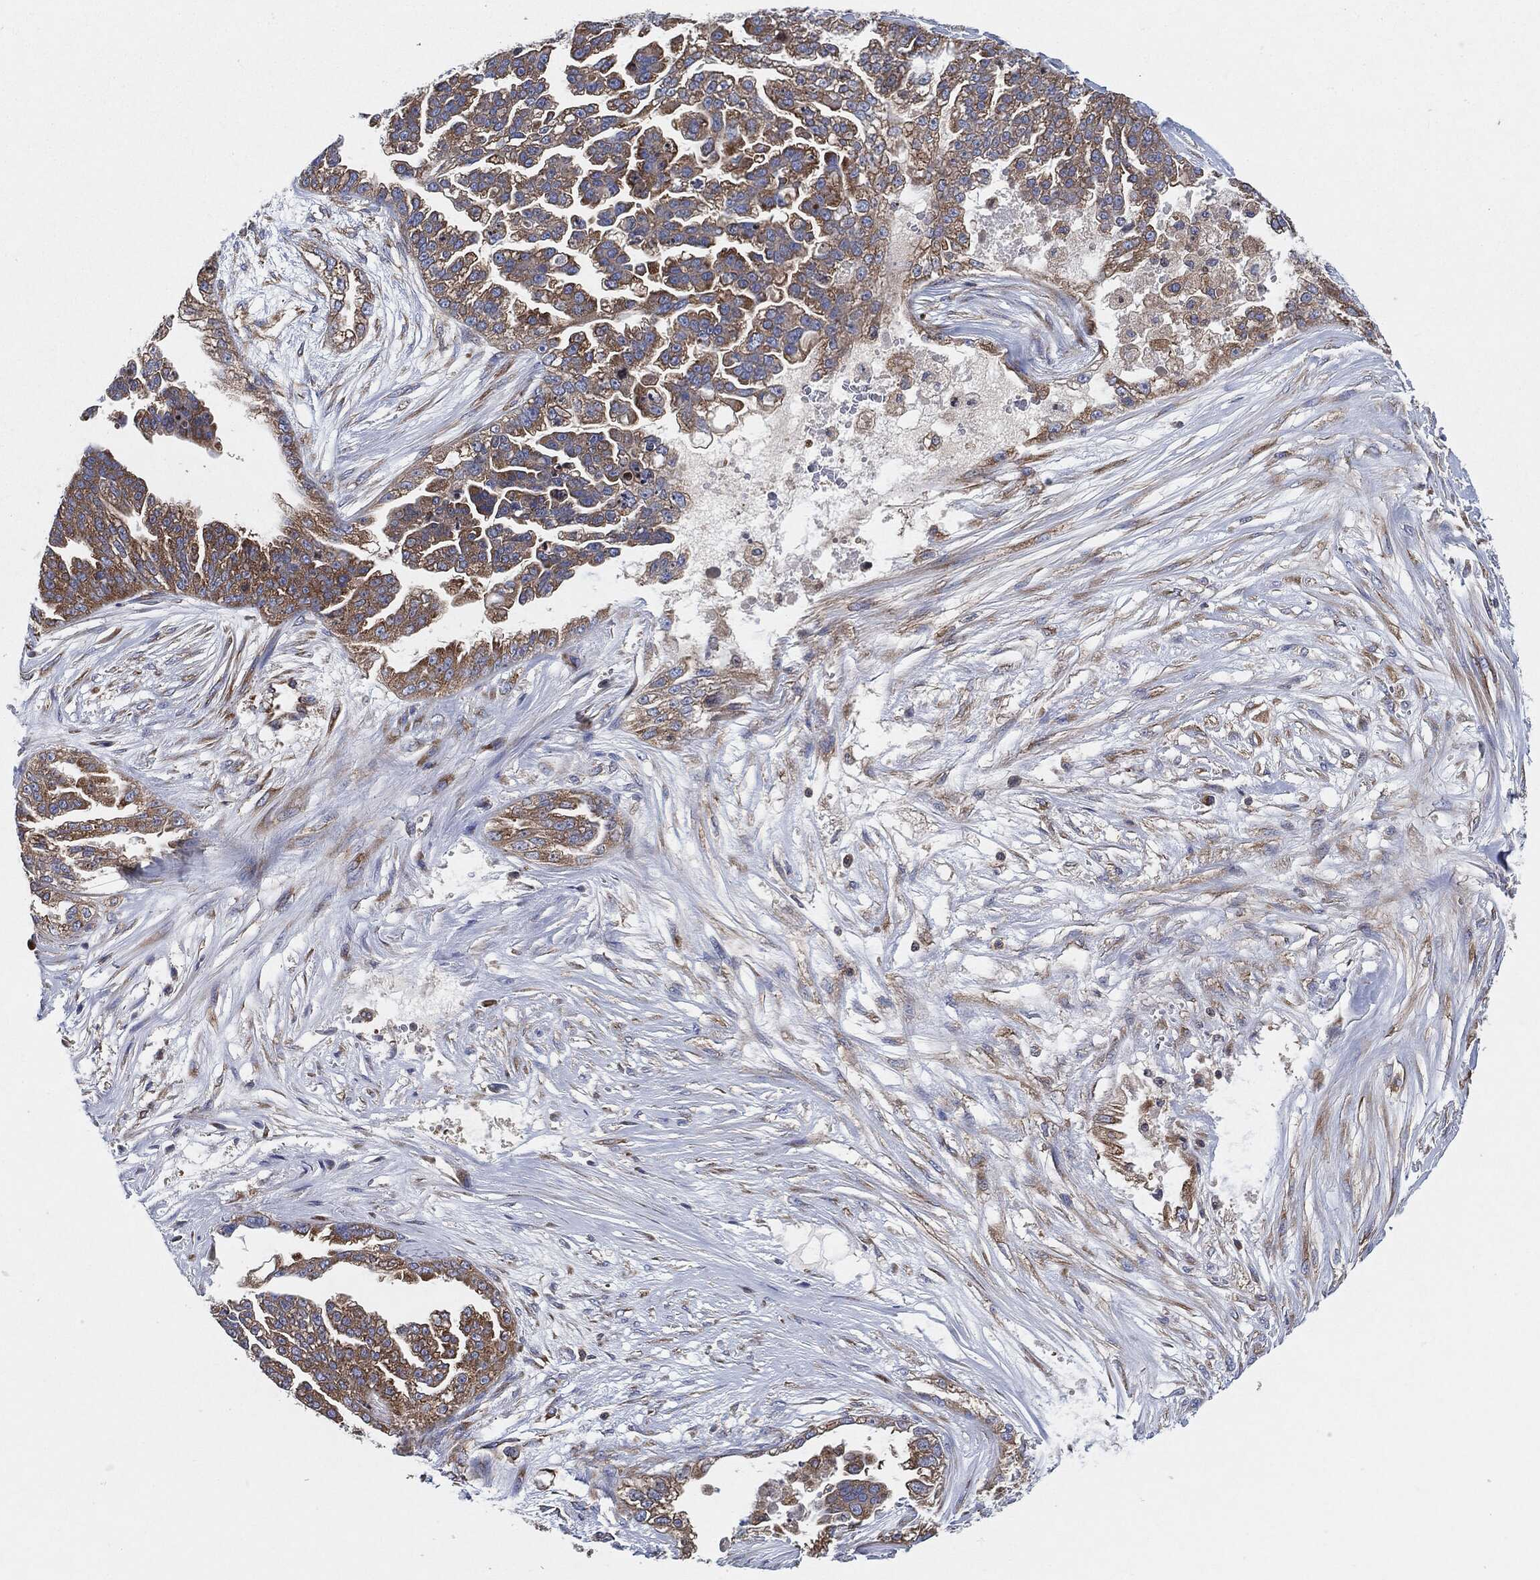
{"staining": {"intensity": "weak", "quantity": "25%-75%", "location": "cytoplasmic/membranous"}, "tissue": "ovarian cancer", "cell_type": "Tumor cells", "image_type": "cancer", "snomed": [{"axis": "morphology", "description": "Cystadenocarcinoma, serous, NOS"}, {"axis": "topography", "description": "Ovary"}], "caption": "Immunohistochemistry staining of ovarian cancer (serous cystadenocarcinoma), which shows low levels of weak cytoplasmic/membranous expression in about 25%-75% of tumor cells indicating weak cytoplasmic/membranous protein staining. The staining was performed using DAB (3,3'-diaminobenzidine) (brown) for protein detection and nuclei were counterstained in hematoxylin (blue).", "gene": "EIF2S2", "patient": {"sex": "female", "age": 58}}